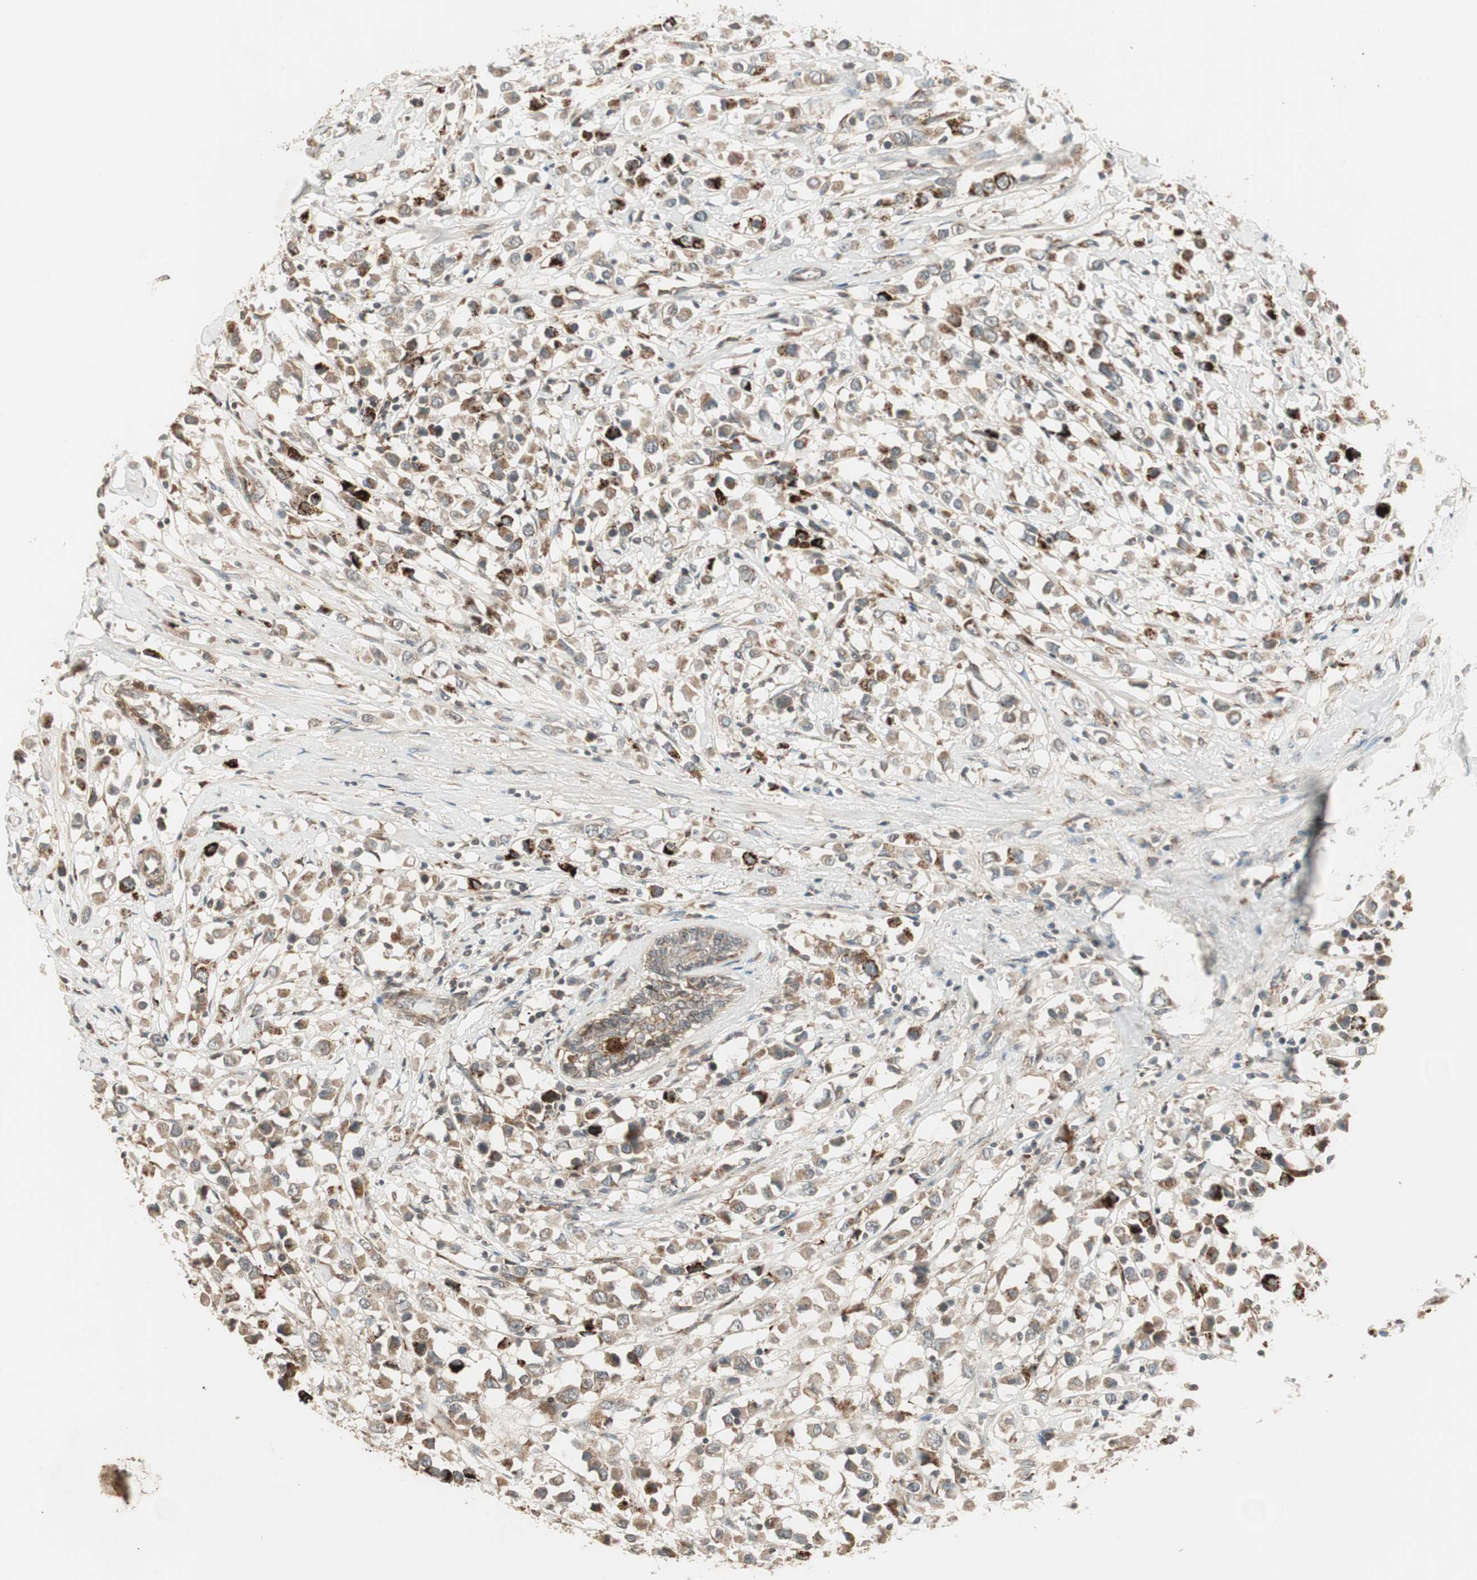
{"staining": {"intensity": "weak", "quantity": "25%-75%", "location": "cytoplasmic/membranous"}, "tissue": "breast cancer", "cell_type": "Tumor cells", "image_type": "cancer", "snomed": [{"axis": "morphology", "description": "Duct carcinoma"}, {"axis": "topography", "description": "Breast"}], "caption": "Breast cancer (intraductal carcinoma) was stained to show a protein in brown. There is low levels of weak cytoplasmic/membranous expression in approximately 25%-75% of tumor cells.", "gene": "SFRP1", "patient": {"sex": "female", "age": 61}}